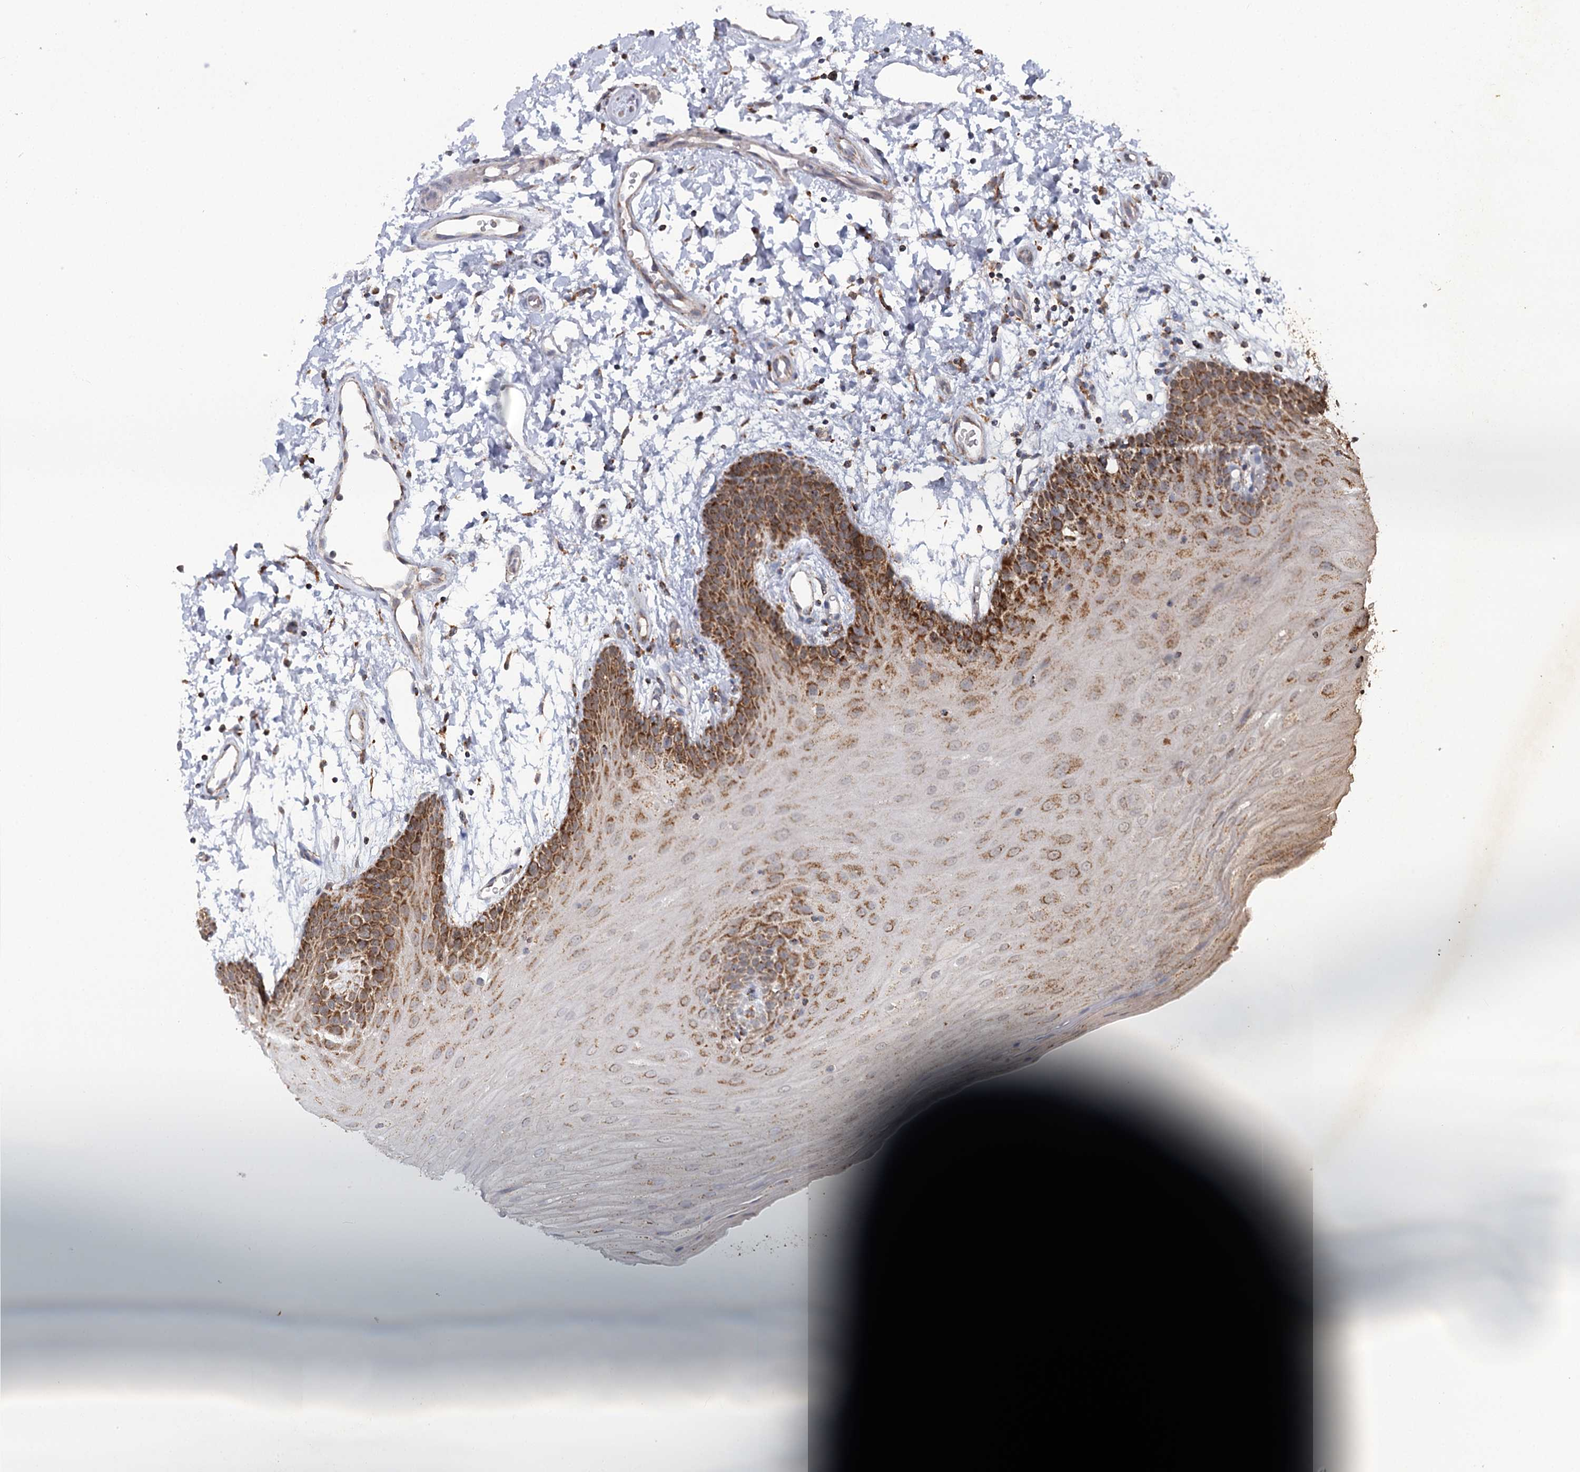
{"staining": {"intensity": "strong", "quantity": "25%-75%", "location": "cytoplasmic/membranous"}, "tissue": "oral mucosa", "cell_type": "Squamous epithelial cells", "image_type": "normal", "snomed": [{"axis": "morphology", "description": "Normal tissue, NOS"}, {"axis": "topography", "description": "Skeletal muscle"}, {"axis": "topography", "description": "Oral tissue"}, {"axis": "topography", "description": "Salivary gland"}, {"axis": "topography", "description": "Peripheral nerve tissue"}], "caption": "This photomicrograph displays normal oral mucosa stained with immunohistochemistry to label a protein in brown. The cytoplasmic/membranous of squamous epithelial cells show strong positivity for the protein. Nuclei are counter-stained blue.", "gene": "TAS1R1", "patient": {"sex": "male", "age": 54}}